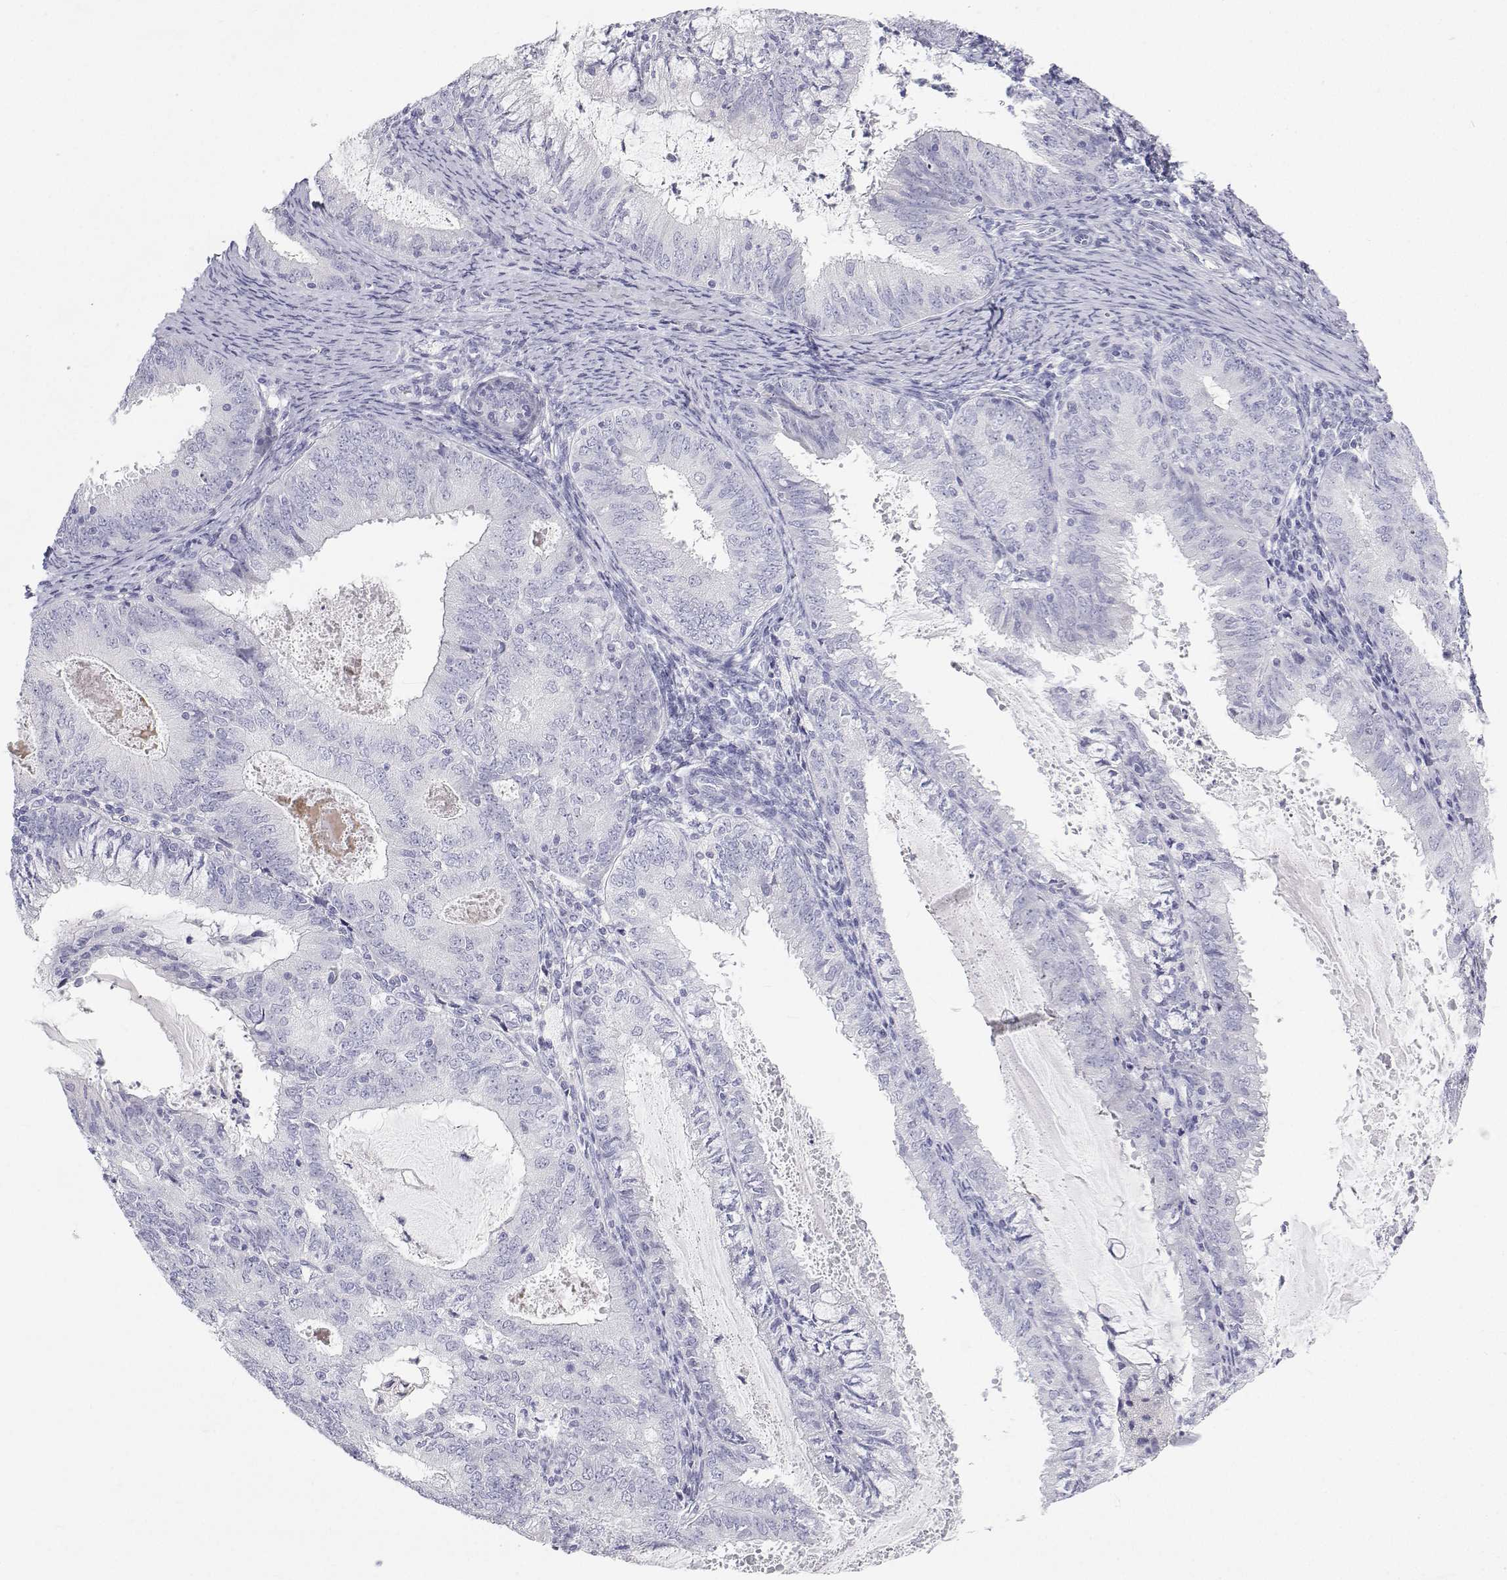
{"staining": {"intensity": "negative", "quantity": "none", "location": "none"}, "tissue": "endometrial cancer", "cell_type": "Tumor cells", "image_type": "cancer", "snomed": [{"axis": "morphology", "description": "Adenocarcinoma, NOS"}, {"axis": "topography", "description": "Endometrium"}], "caption": "The immunohistochemistry image has no significant staining in tumor cells of adenocarcinoma (endometrial) tissue.", "gene": "TTN", "patient": {"sex": "female", "age": 57}}